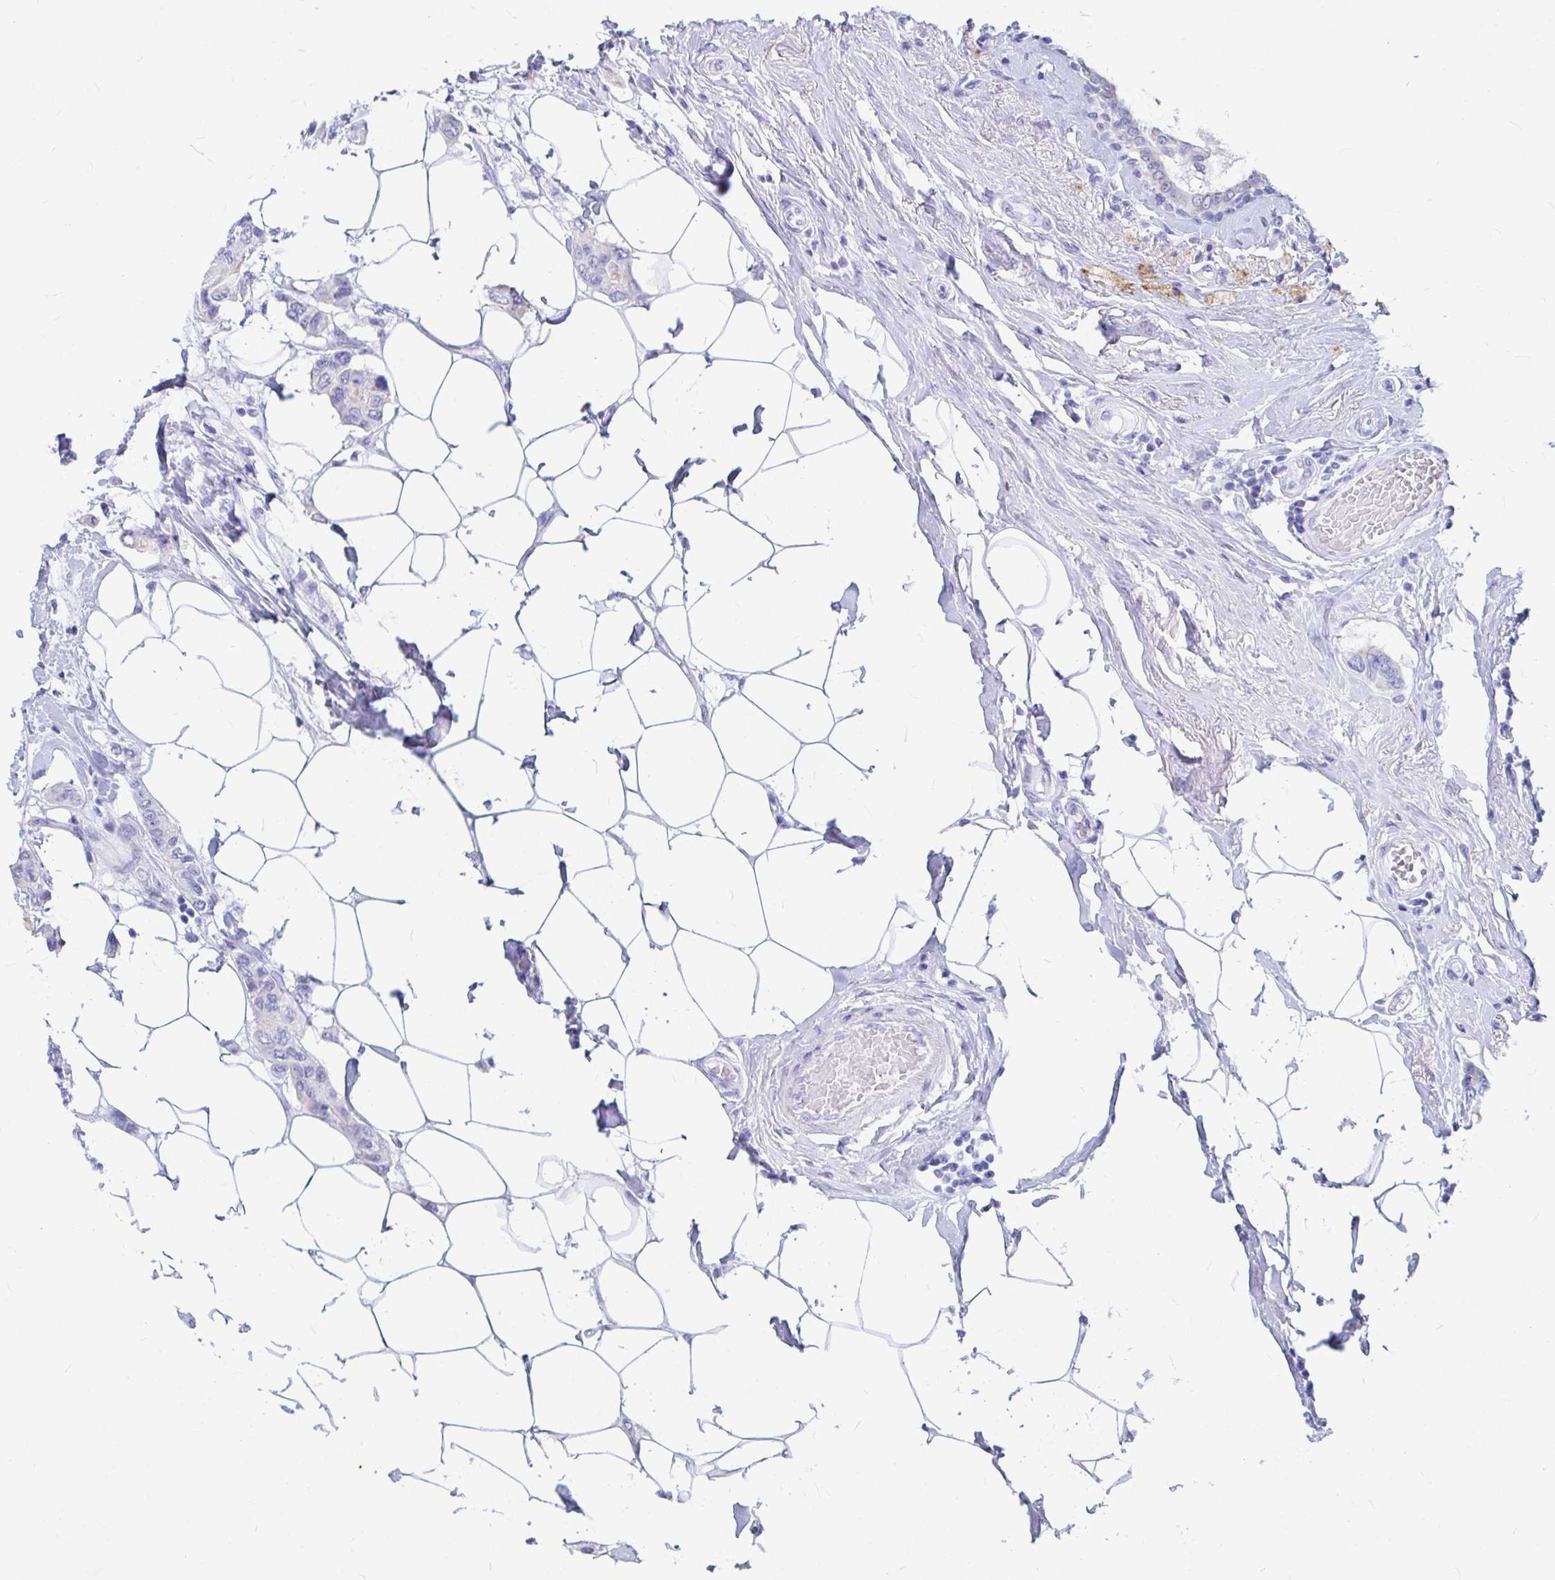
{"staining": {"intensity": "negative", "quantity": "none", "location": "none"}, "tissue": "breast cancer", "cell_type": "Tumor cells", "image_type": "cancer", "snomed": [{"axis": "morphology", "description": "Lobular carcinoma"}, {"axis": "topography", "description": "Breast"}], "caption": "A histopathology image of breast lobular carcinoma stained for a protein exhibits no brown staining in tumor cells.", "gene": "OR5J2", "patient": {"sex": "female", "age": 51}}